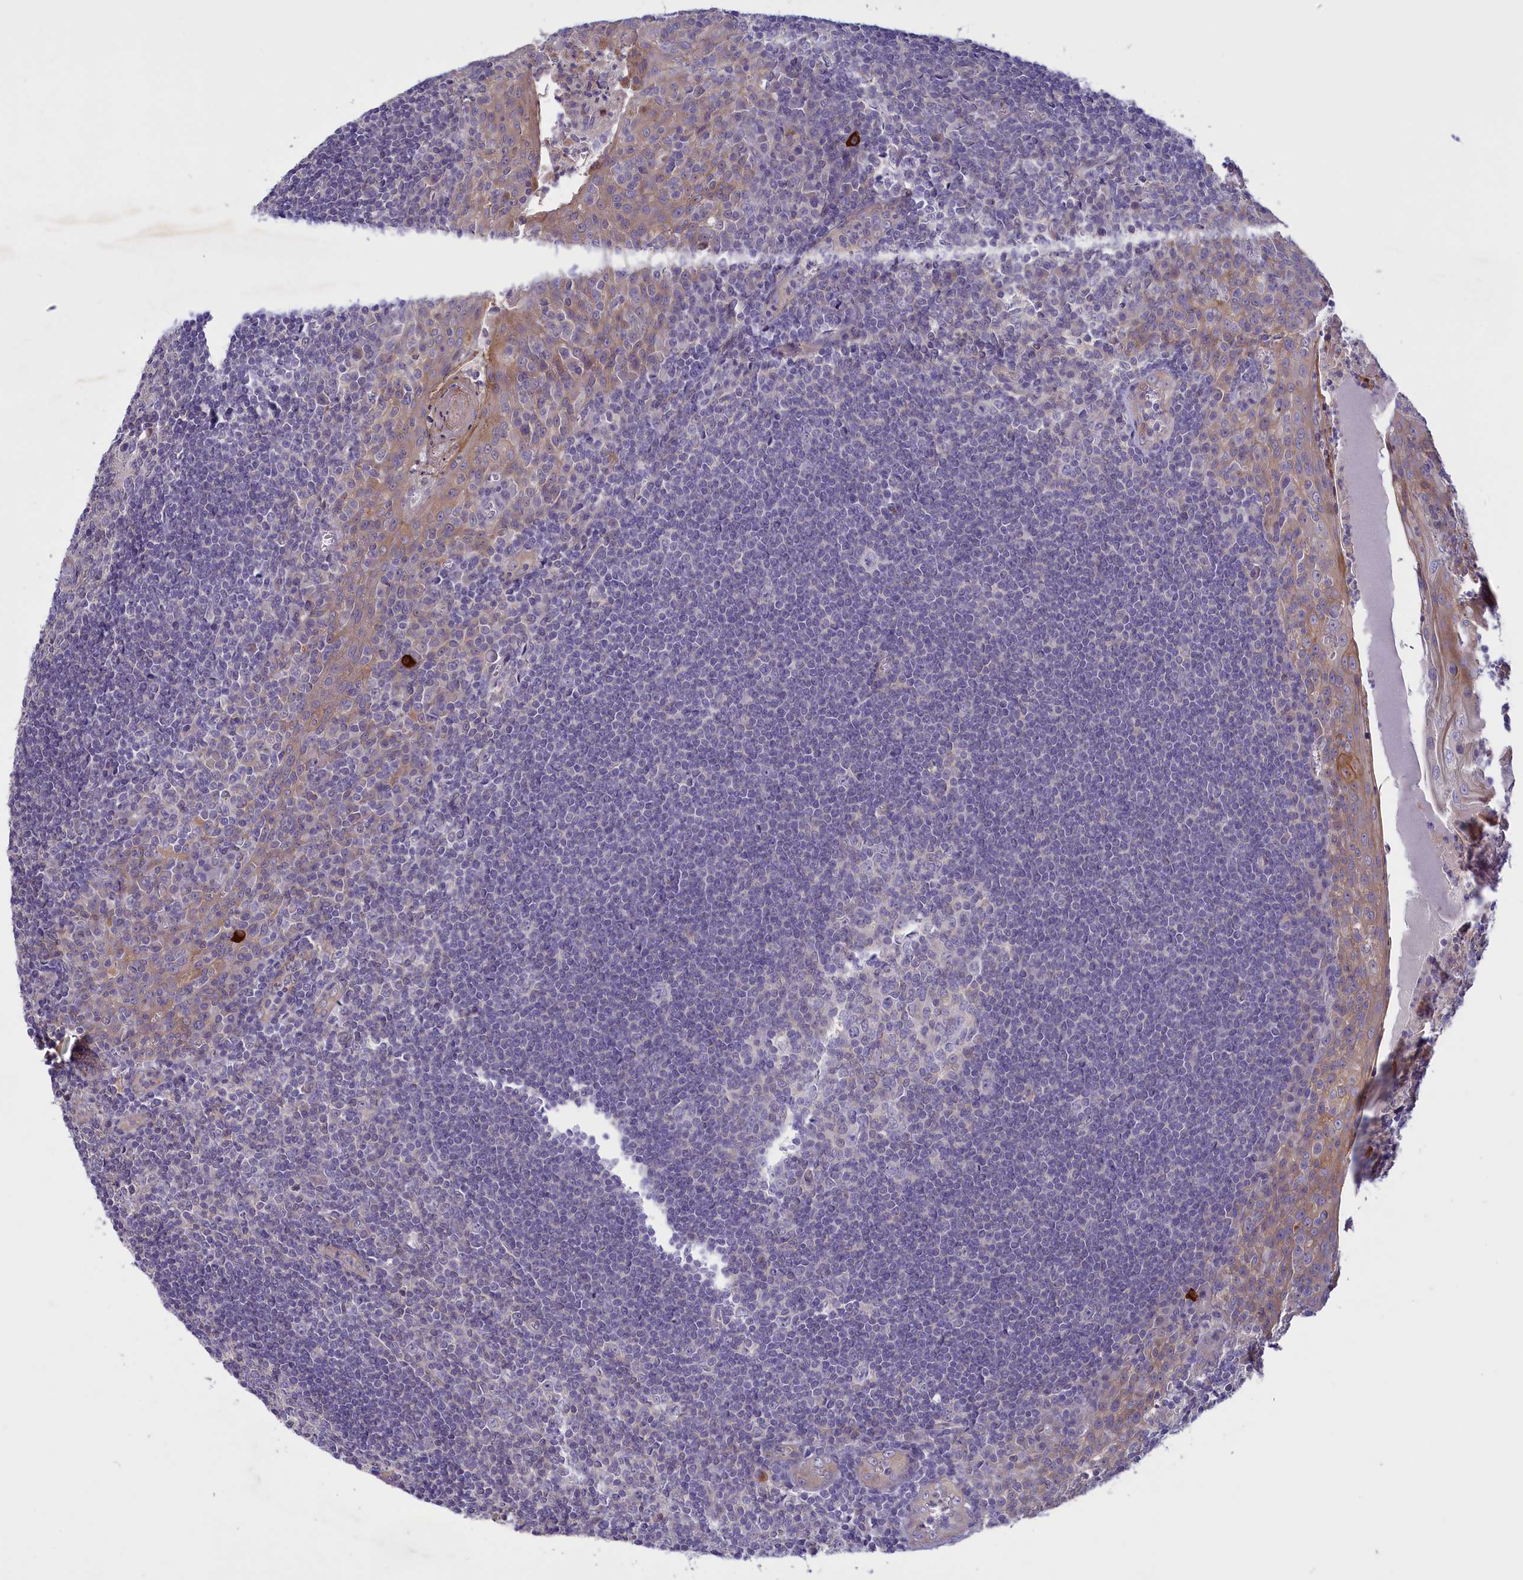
{"staining": {"intensity": "negative", "quantity": "none", "location": "none"}, "tissue": "tonsil", "cell_type": "Germinal center cells", "image_type": "normal", "snomed": [{"axis": "morphology", "description": "Normal tissue, NOS"}, {"axis": "topography", "description": "Tonsil"}], "caption": "Immunohistochemistry histopathology image of unremarkable tonsil: human tonsil stained with DAB reveals no significant protein staining in germinal center cells. (Stains: DAB immunohistochemistry (IHC) with hematoxylin counter stain, Microscopy: brightfield microscopy at high magnification).", "gene": "CORO2A", "patient": {"sex": "male", "age": 27}}